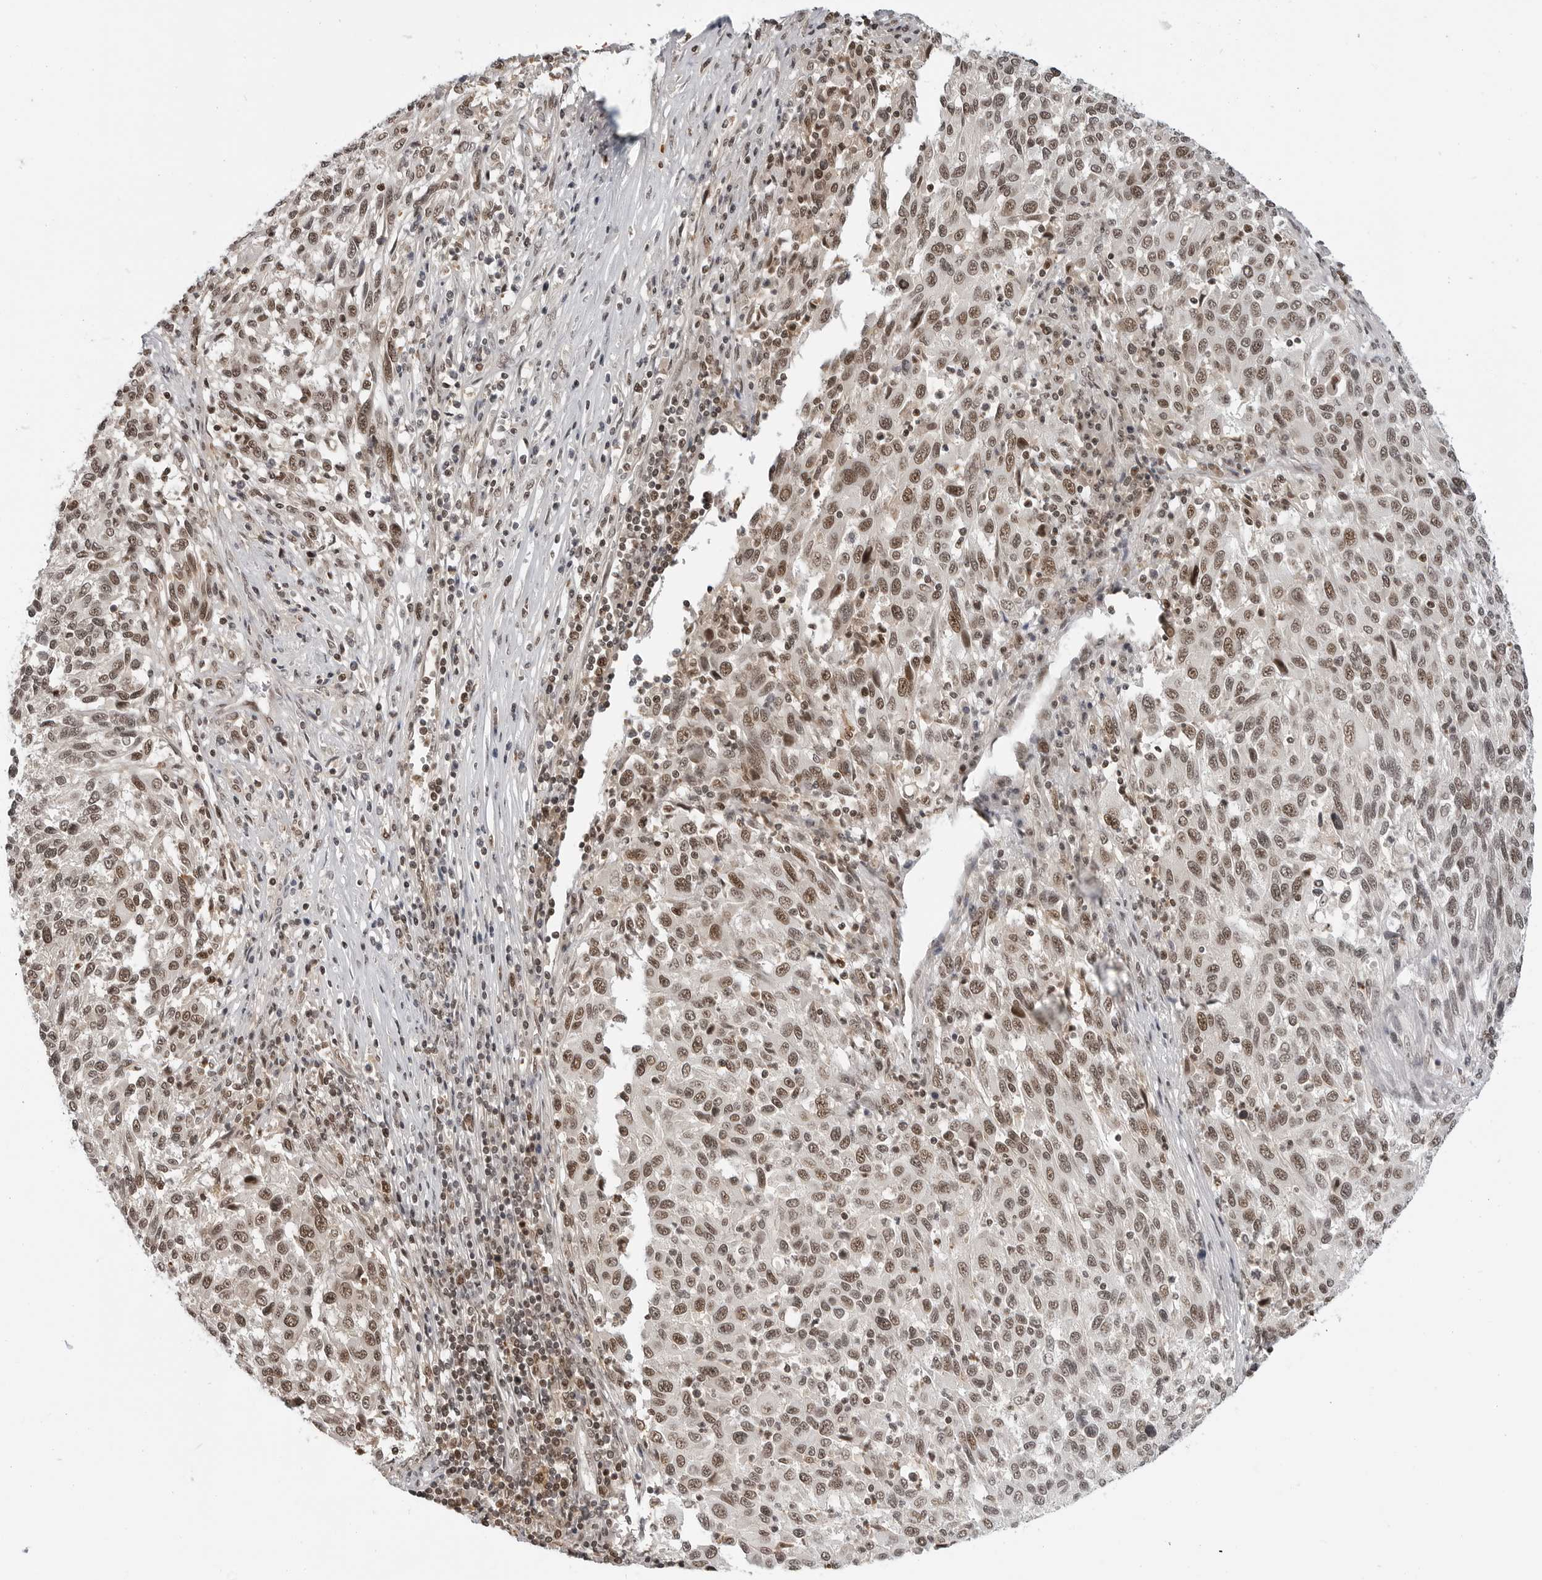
{"staining": {"intensity": "moderate", "quantity": ">75%", "location": "nuclear"}, "tissue": "melanoma", "cell_type": "Tumor cells", "image_type": "cancer", "snomed": [{"axis": "morphology", "description": "Malignant melanoma, Metastatic site"}, {"axis": "topography", "description": "Lymph node"}], "caption": "Malignant melanoma (metastatic site) stained with immunohistochemistry (IHC) demonstrates moderate nuclear staining in approximately >75% of tumor cells. (DAB (3,3'-diaminobenzidine) IHC, brown staining for protein, blue staining for nuclei).", "gene": "C8orf33", "patient": {"sex": "male", "age": 61}}